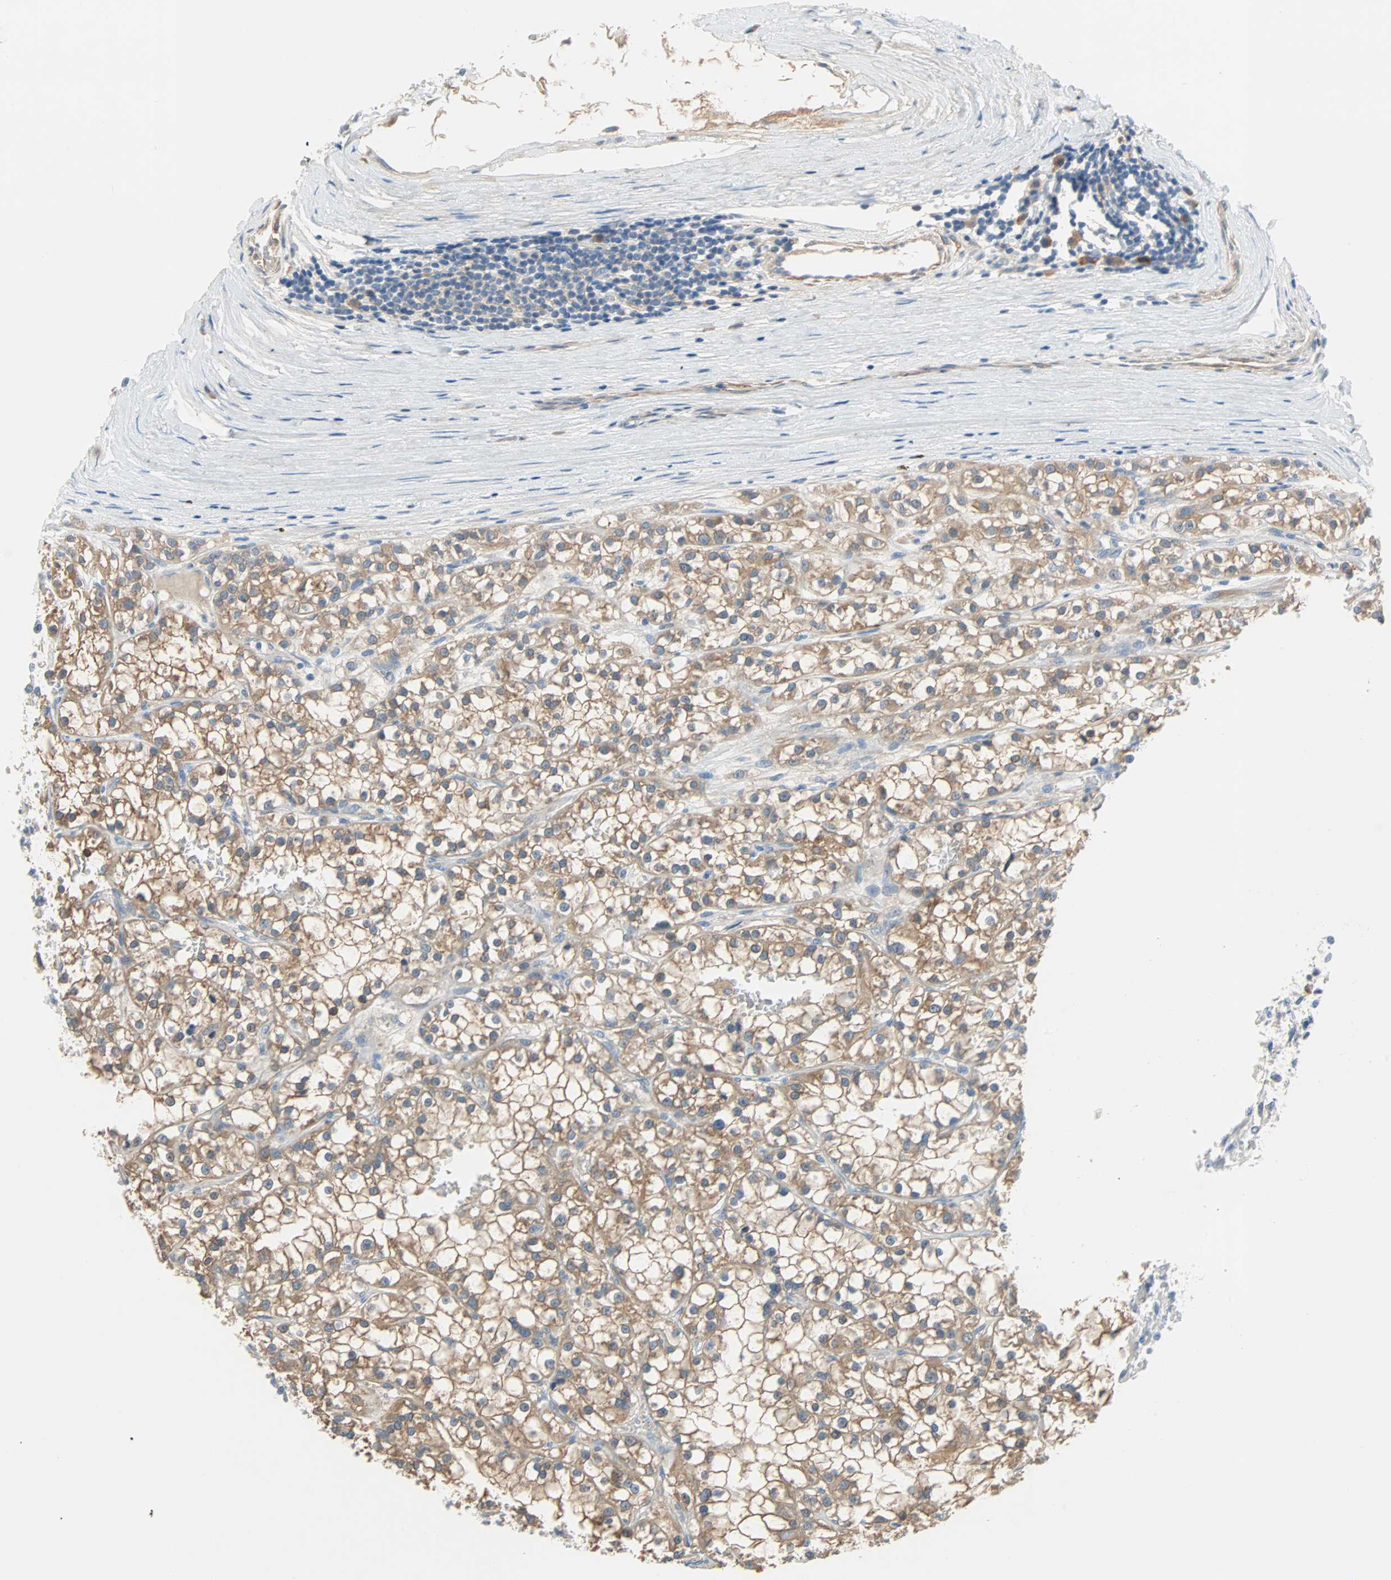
{"staining": {"intensity": "moderate", "quantity": ">75%", "location": "cytoplasmic/membranous"}, "tissue": "renal cancer", "cell_type": "Tumor cells", "image_type": "cancer", "snomed": [{"axis": "morphology", "description": "Adenocarcinoma, NOS"}, {"axis": "topography", "description": "Kidney"}], "caption": "An image of renal adenocarcinoma stained for a protein displays moderate cytoplasmic/membranous brown staining in tumor cells. (brown staining indicates protein expression, while blue staining denotes nuclei).", "gene": "TNFRSF12A", "patient": {"sex": "female", "age": 52}}